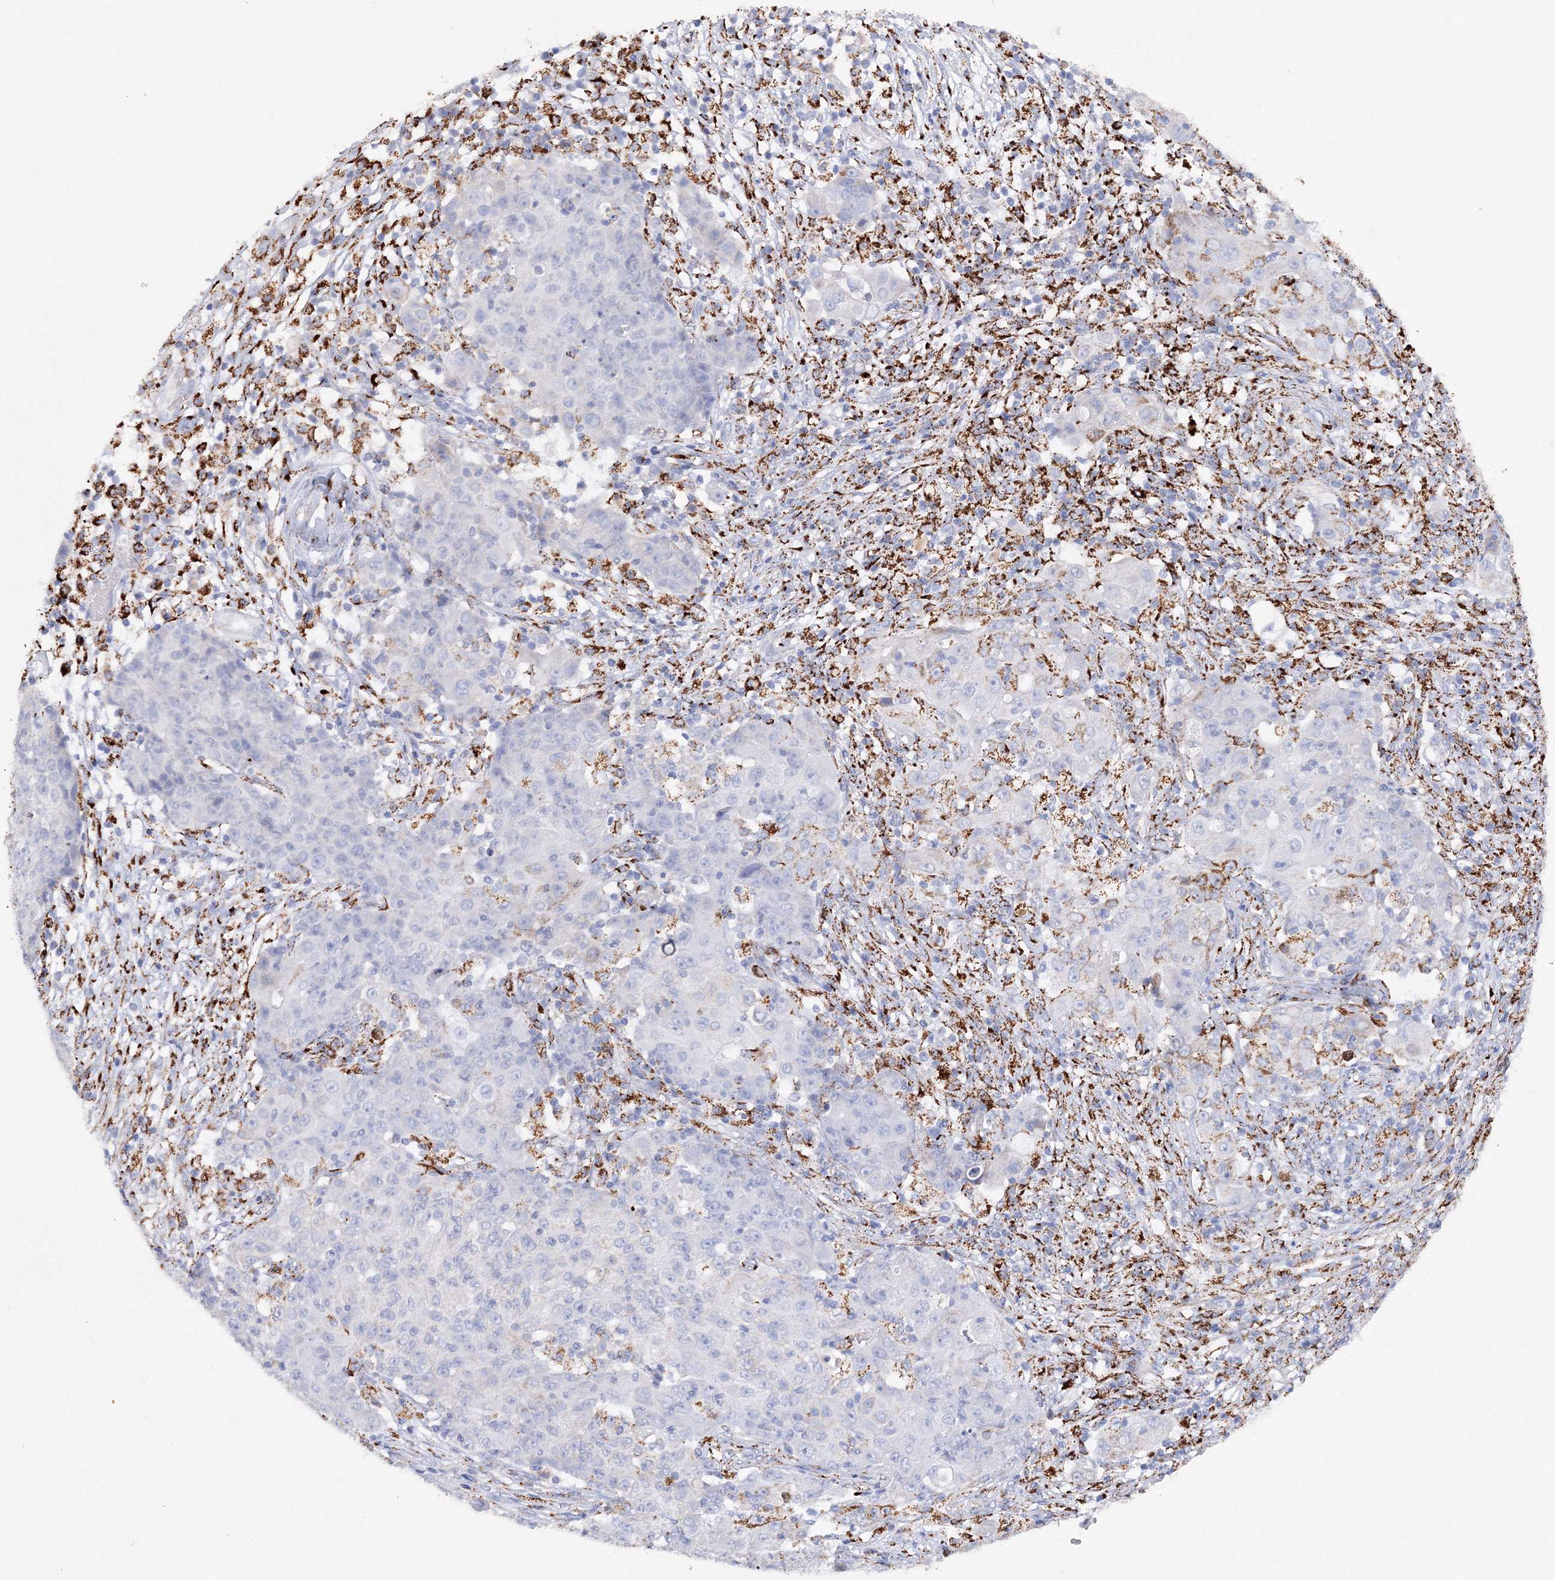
{"staining": {"intensity": "negative", "quantity": "none", "location": "none"}, "tissue": "ovarian cancer", "cell_type": "Tumor cells", "image_type": "cancer", "snomed": [{"axis": "morphology", "description": "Carcinoma, endometroid"}, {"axis": "topography", "description": "Ovary"}], "caption": "Immunohistochemistry (IHC) of ovarian cancer demonstrates no expression in tumor cells.", "gene": "MERTK", "patient": {"sex": "female", "age": 42}}